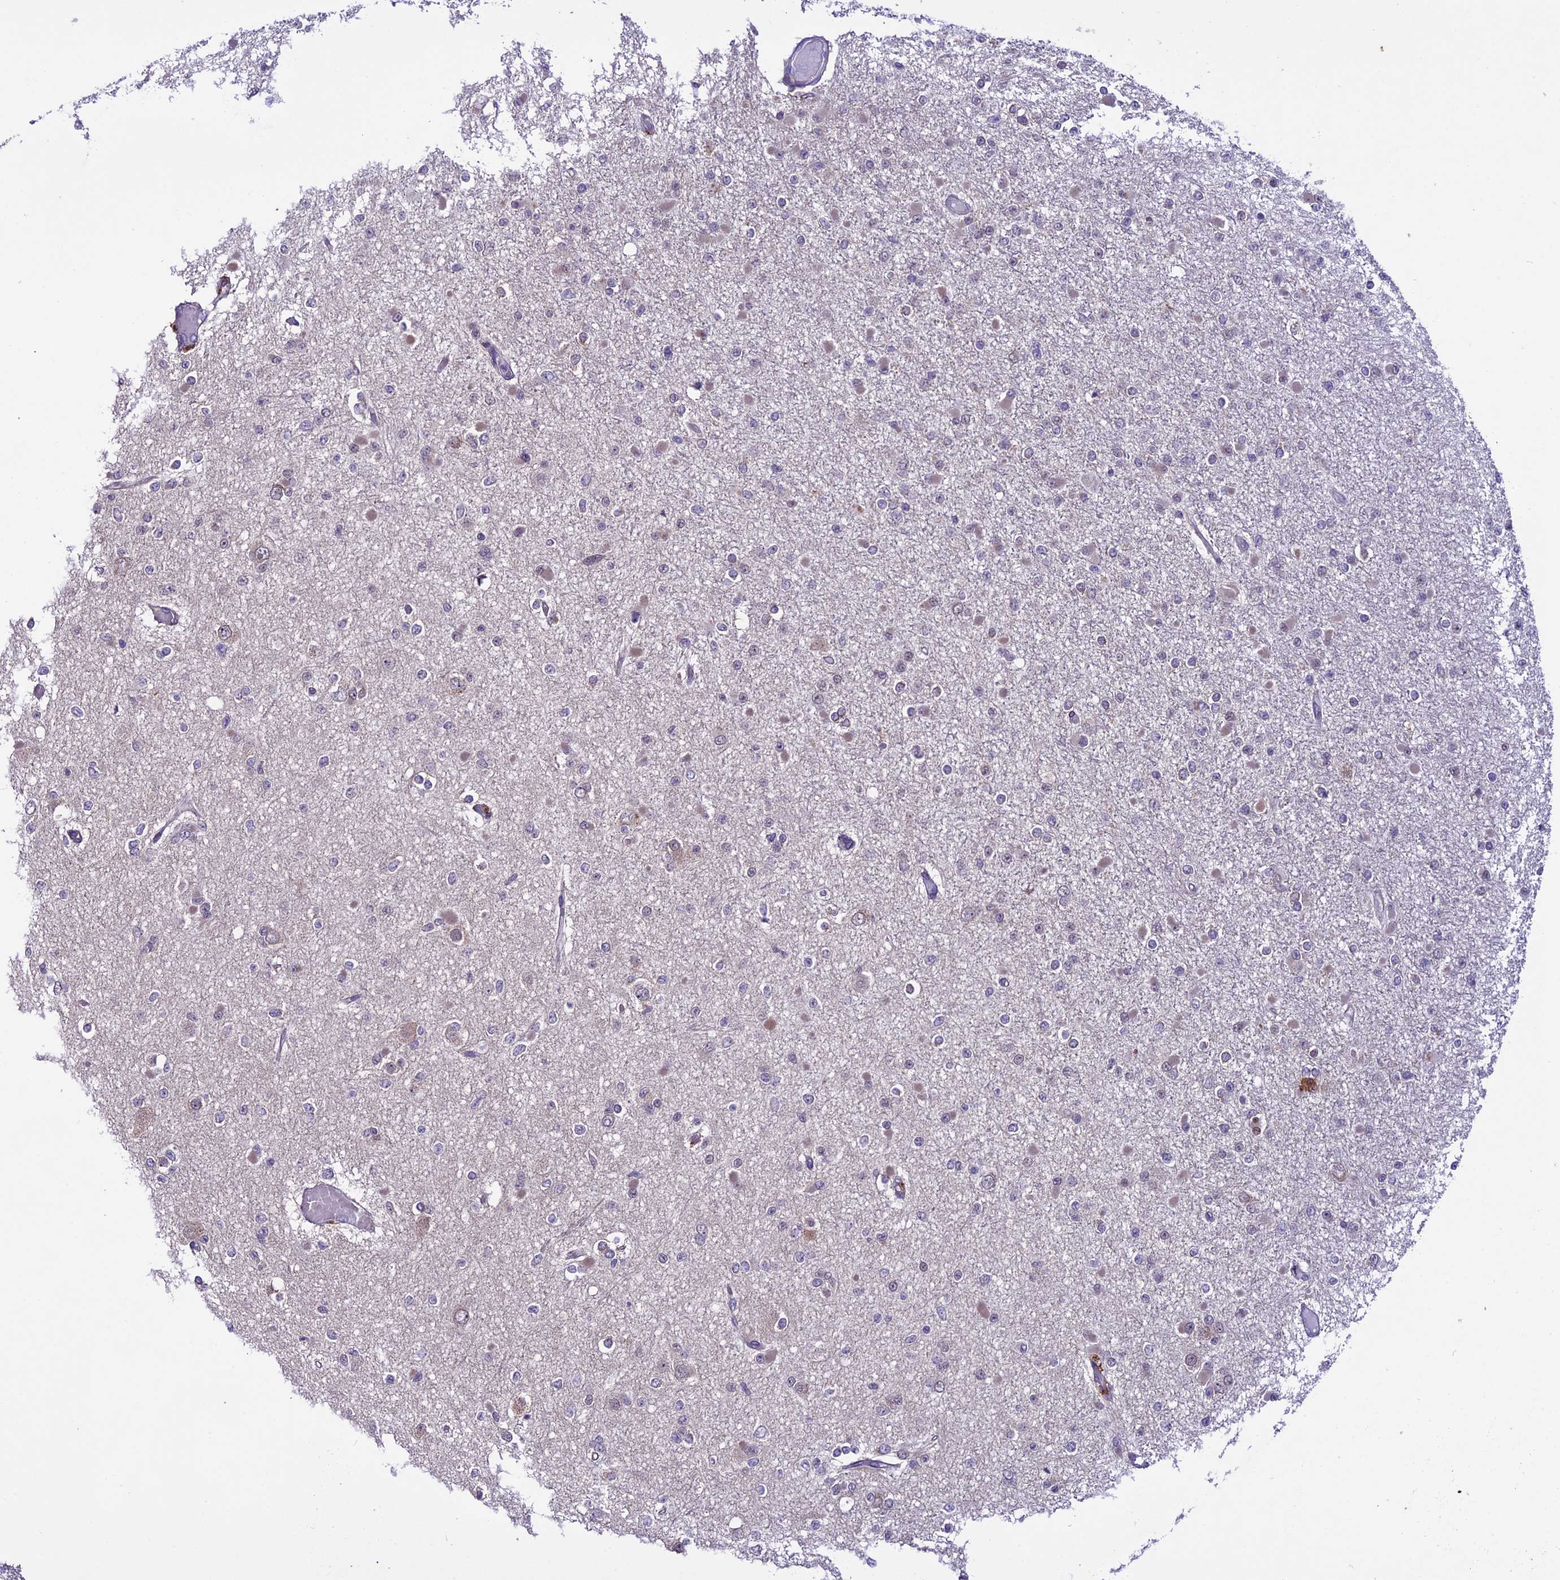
{"staining": {"intensity": "negative", "quantity": "none", "location": "none"}, "tissue": "glioma", "cell_type": "Tumor cells", "image_type": "cancer", "snomed": [{"axis": "morphology", "description": "Glioma, malignant, Low grade"}, {"axis": "topography", "description": "Brain"}], "caption": "DAB (3,3'-diaminobenzidine) immunohistochemical staining of glioma reveals no significant staining in tumor cells. (Immunohistochemistry (ihc), brightfield microscopy, high magnification).", "gene": "XKR7", "patient": {"sex": "female", "age": 22}}